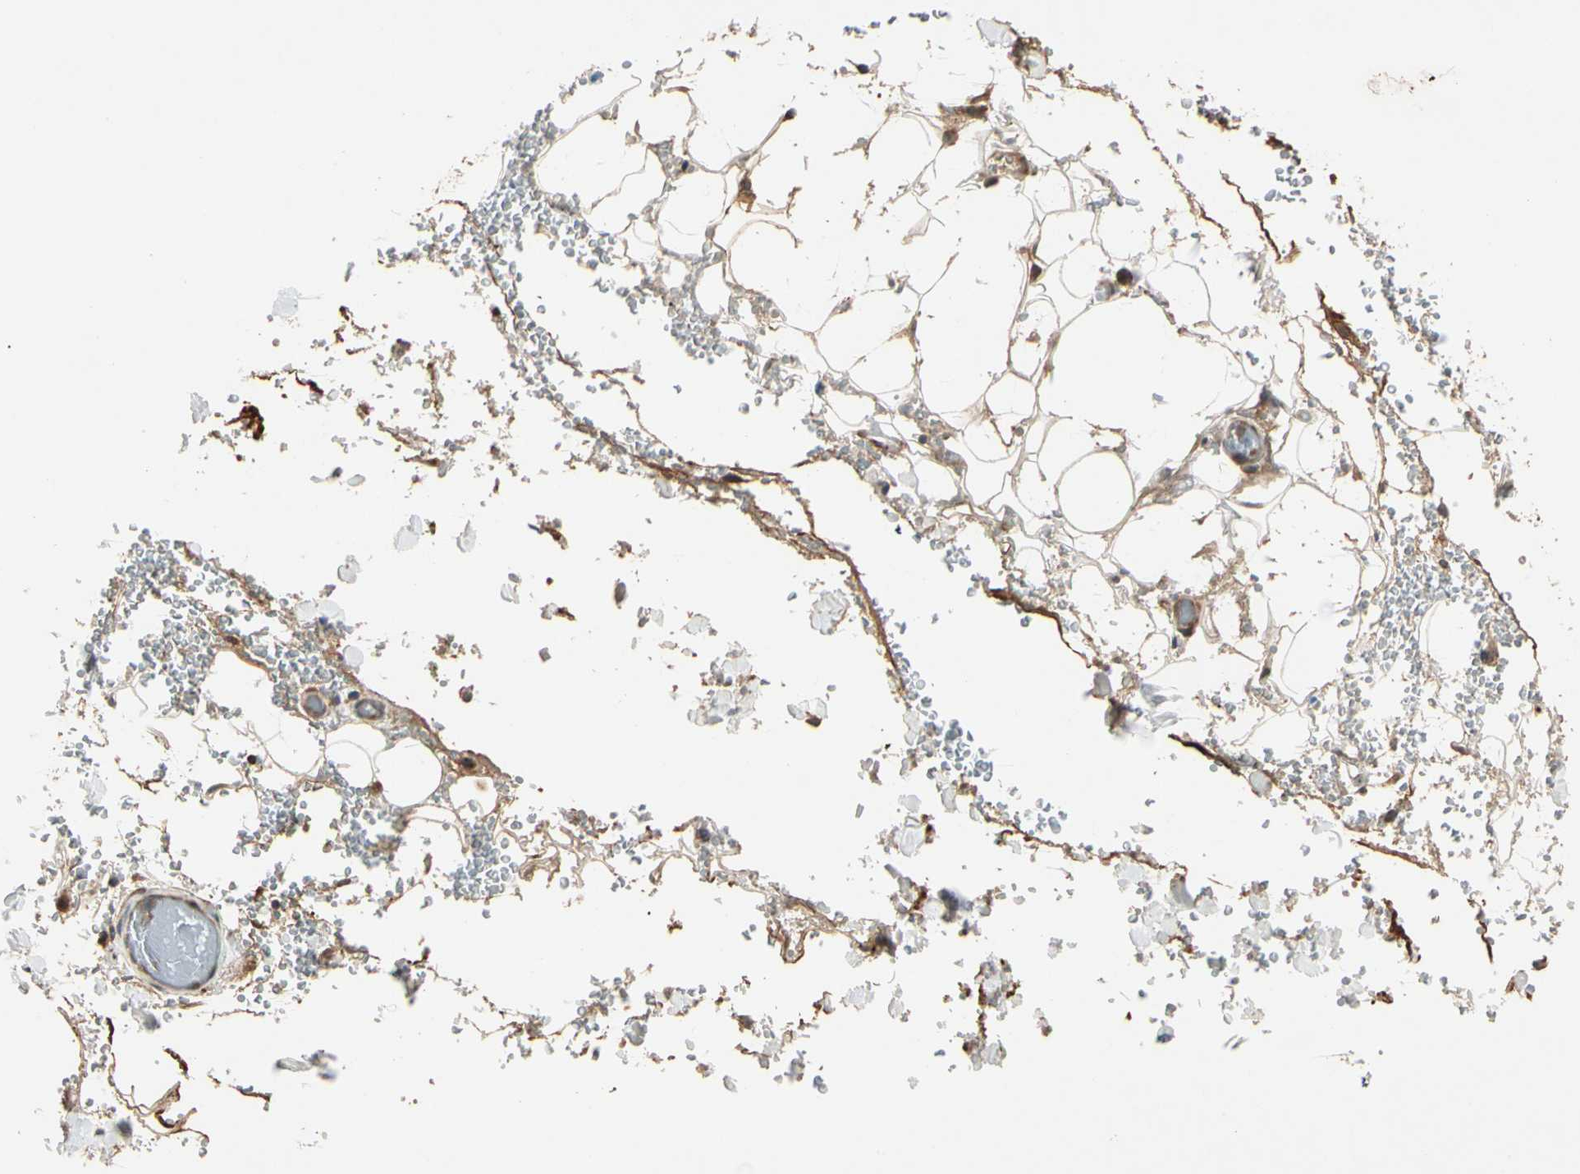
{"staining": {"intensity": "moderate", "quantity": ">75%", "location": "cytoplasmic/membranous"}, "tissue": "adipose tissue", "cell_type": "Adipocytes", "image_type": "normal", "snomed": [{"axis": "morphology", "description": "Normal tissue, NOS"}, {"axis": "morphology", "description": "Inflammation, NOS"}, {"axis": "topography", "description": "Breast"}], "caption": "Immunohistochemical staining of normal human adipose tissue reveals medium levels of moderate cytoplasmic/membranous expression in approximately >75% of adipocytes. Ihc stains the protein of interest in brown and the nuclei are stained blue.", "gene": "ACVR1C", "patient": {"sex": "female", "age": 65}}